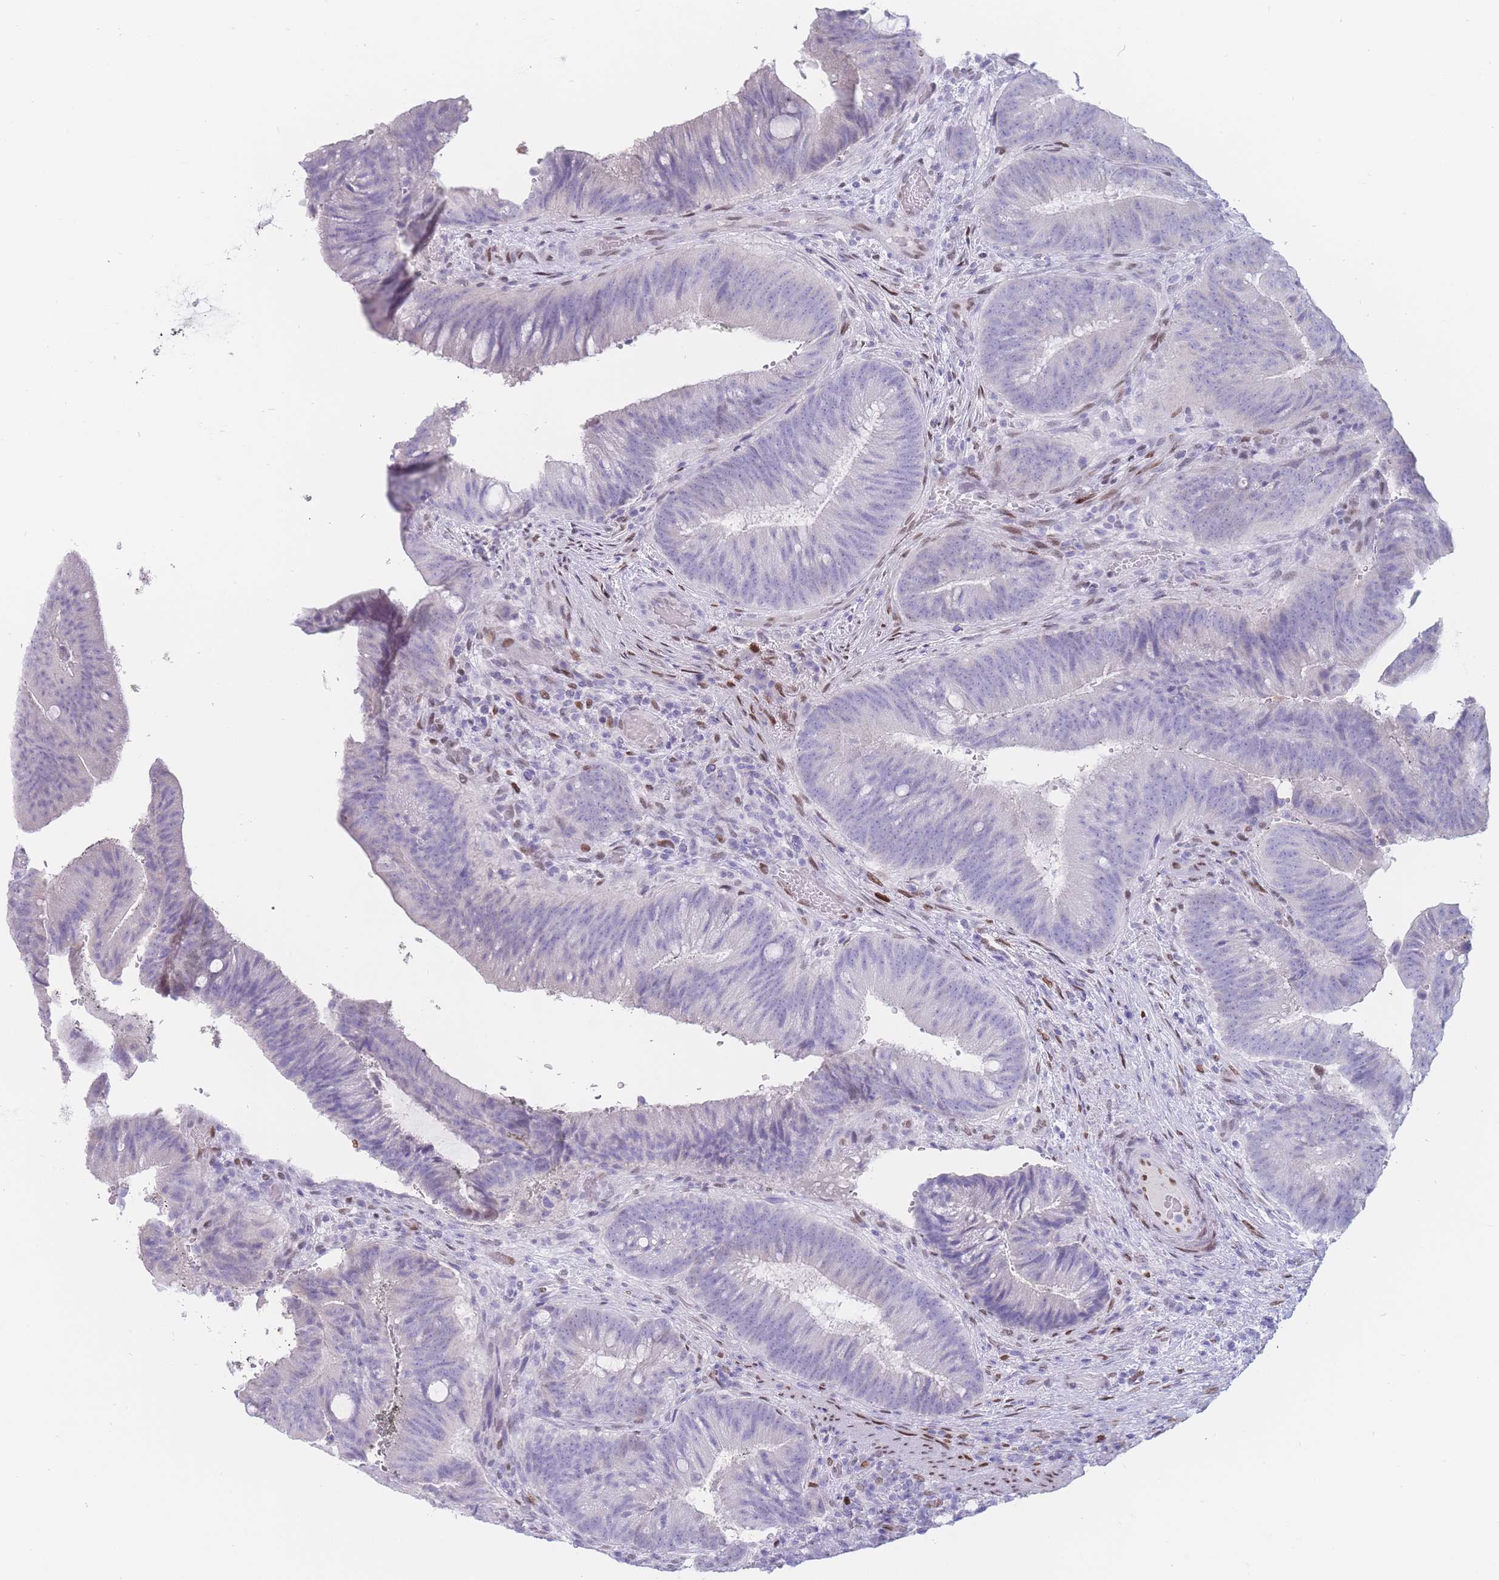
{"staining": {"intensity": "negative", "quantity": "none", "location": "none"}, "tissue": "colorectal cancer", "cell_type": "Tumor cells", "image_type": "cancer", "snomed": [{"axis": "morphology", "description": "Adenocarcinoma, NOS"}, {"axis": "topography", "description": "Colon"}], "caption": "IHC photomicrograph of neoplastic tissue: colorectal adenocarcinoma stained with DAB (3,3'-diaminobenzidine) exhibits no significant protein staining in tumor cells.", "gene": "PSMB5", "patient": {"sex": "female", "age": 43}}